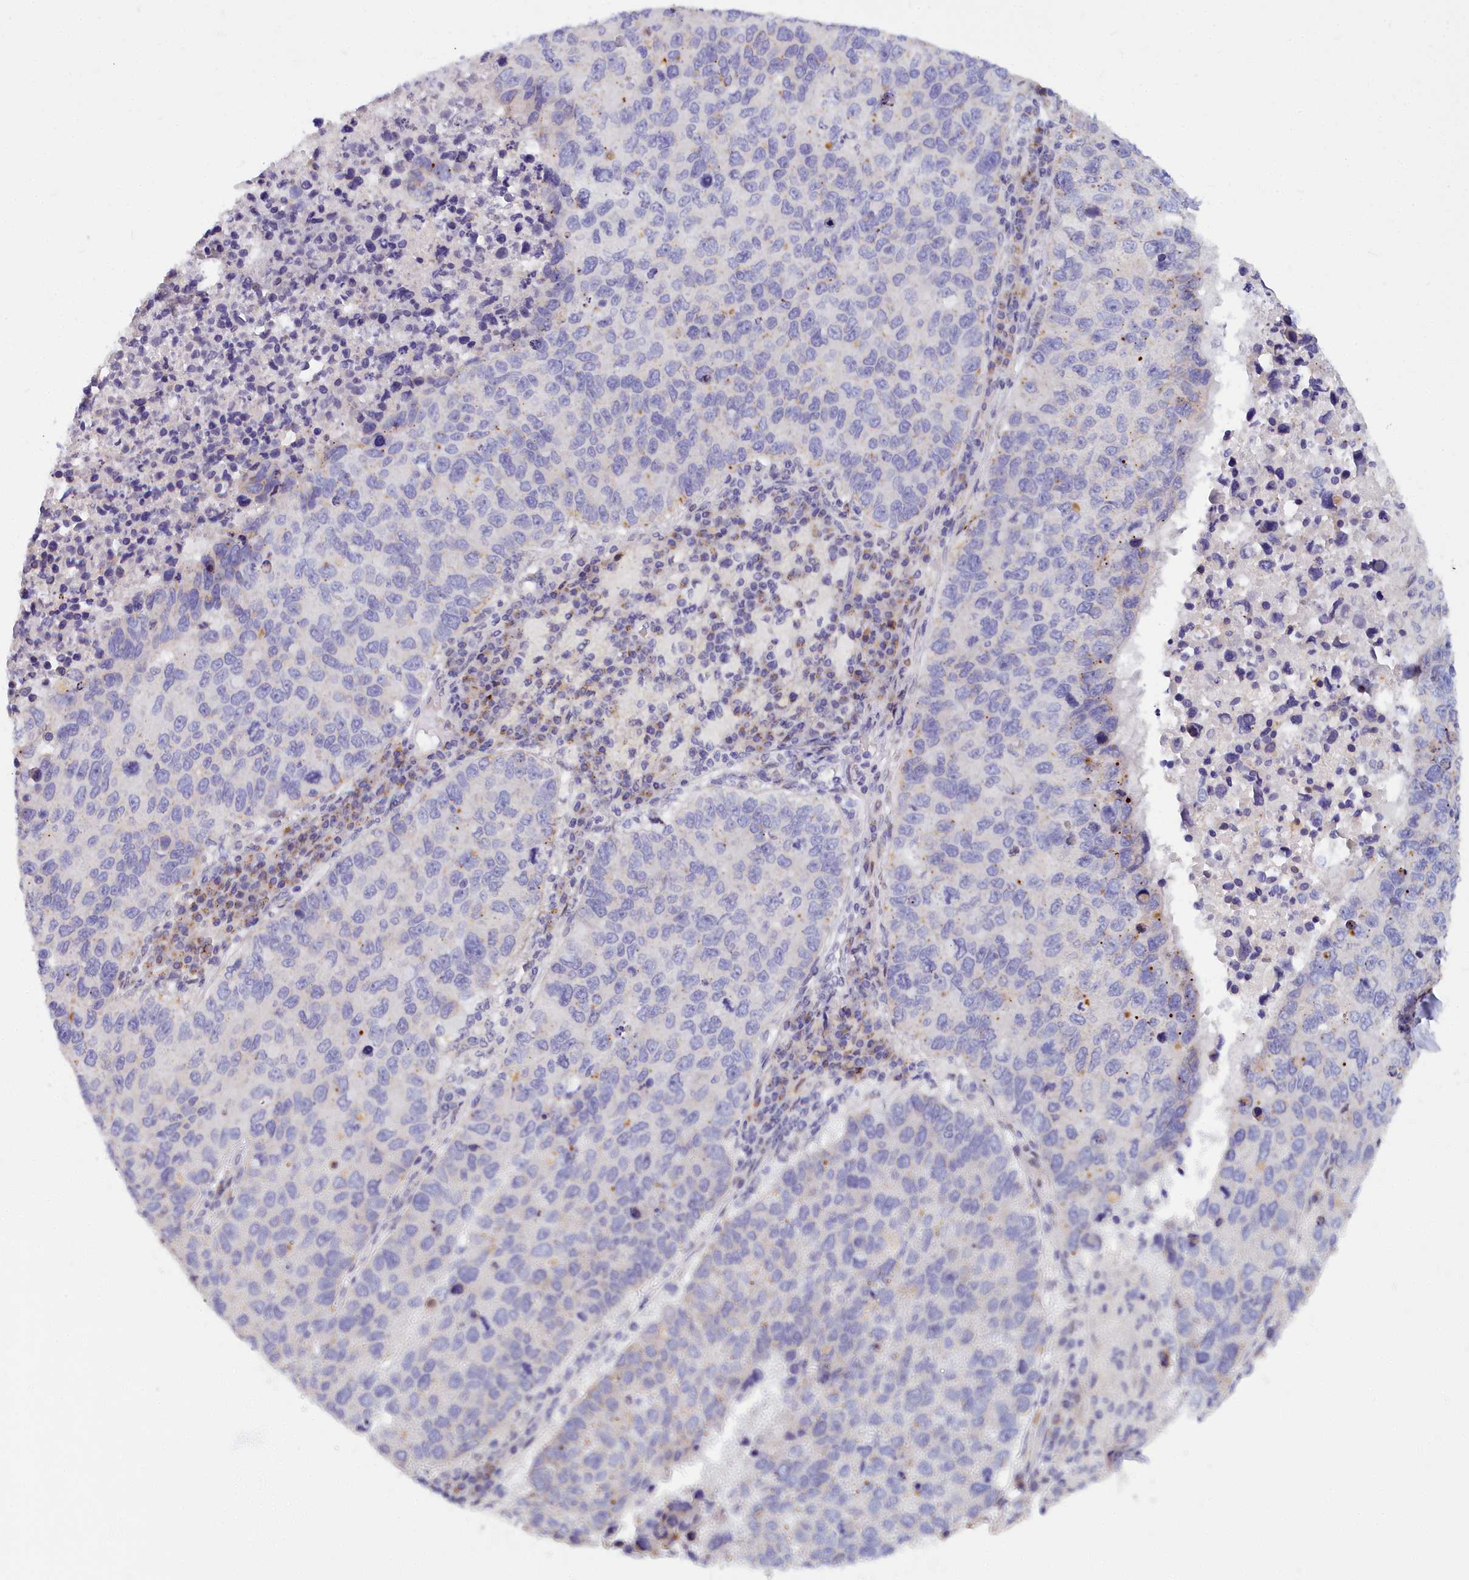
{"staining": {"intensity": "weak", "quantity": "<25%", "location": "cytoplasmic/membranous"}, "tissue": "lung cancer", "cell_type": "Tumor cells", "image_type": "cancer", "snomed": [{"axis": "morphology", "description": "Squamous cell carcinoma, NOS"}, {"axis": "topography", "description": "Lung"}], "caption": "The immunohistochemistry (IHC) histopathology image has no significant positivity in tumor cells of lung cancer (squamous cell carcinoma) tissue. The staining is performed using DAB (3,3'-diaminobenzidine) brown chromogen with nuclei counter-stained in using hematoxylin.", "gene": "WDPCP", "patient": {"sex": "male", "age": 73}}